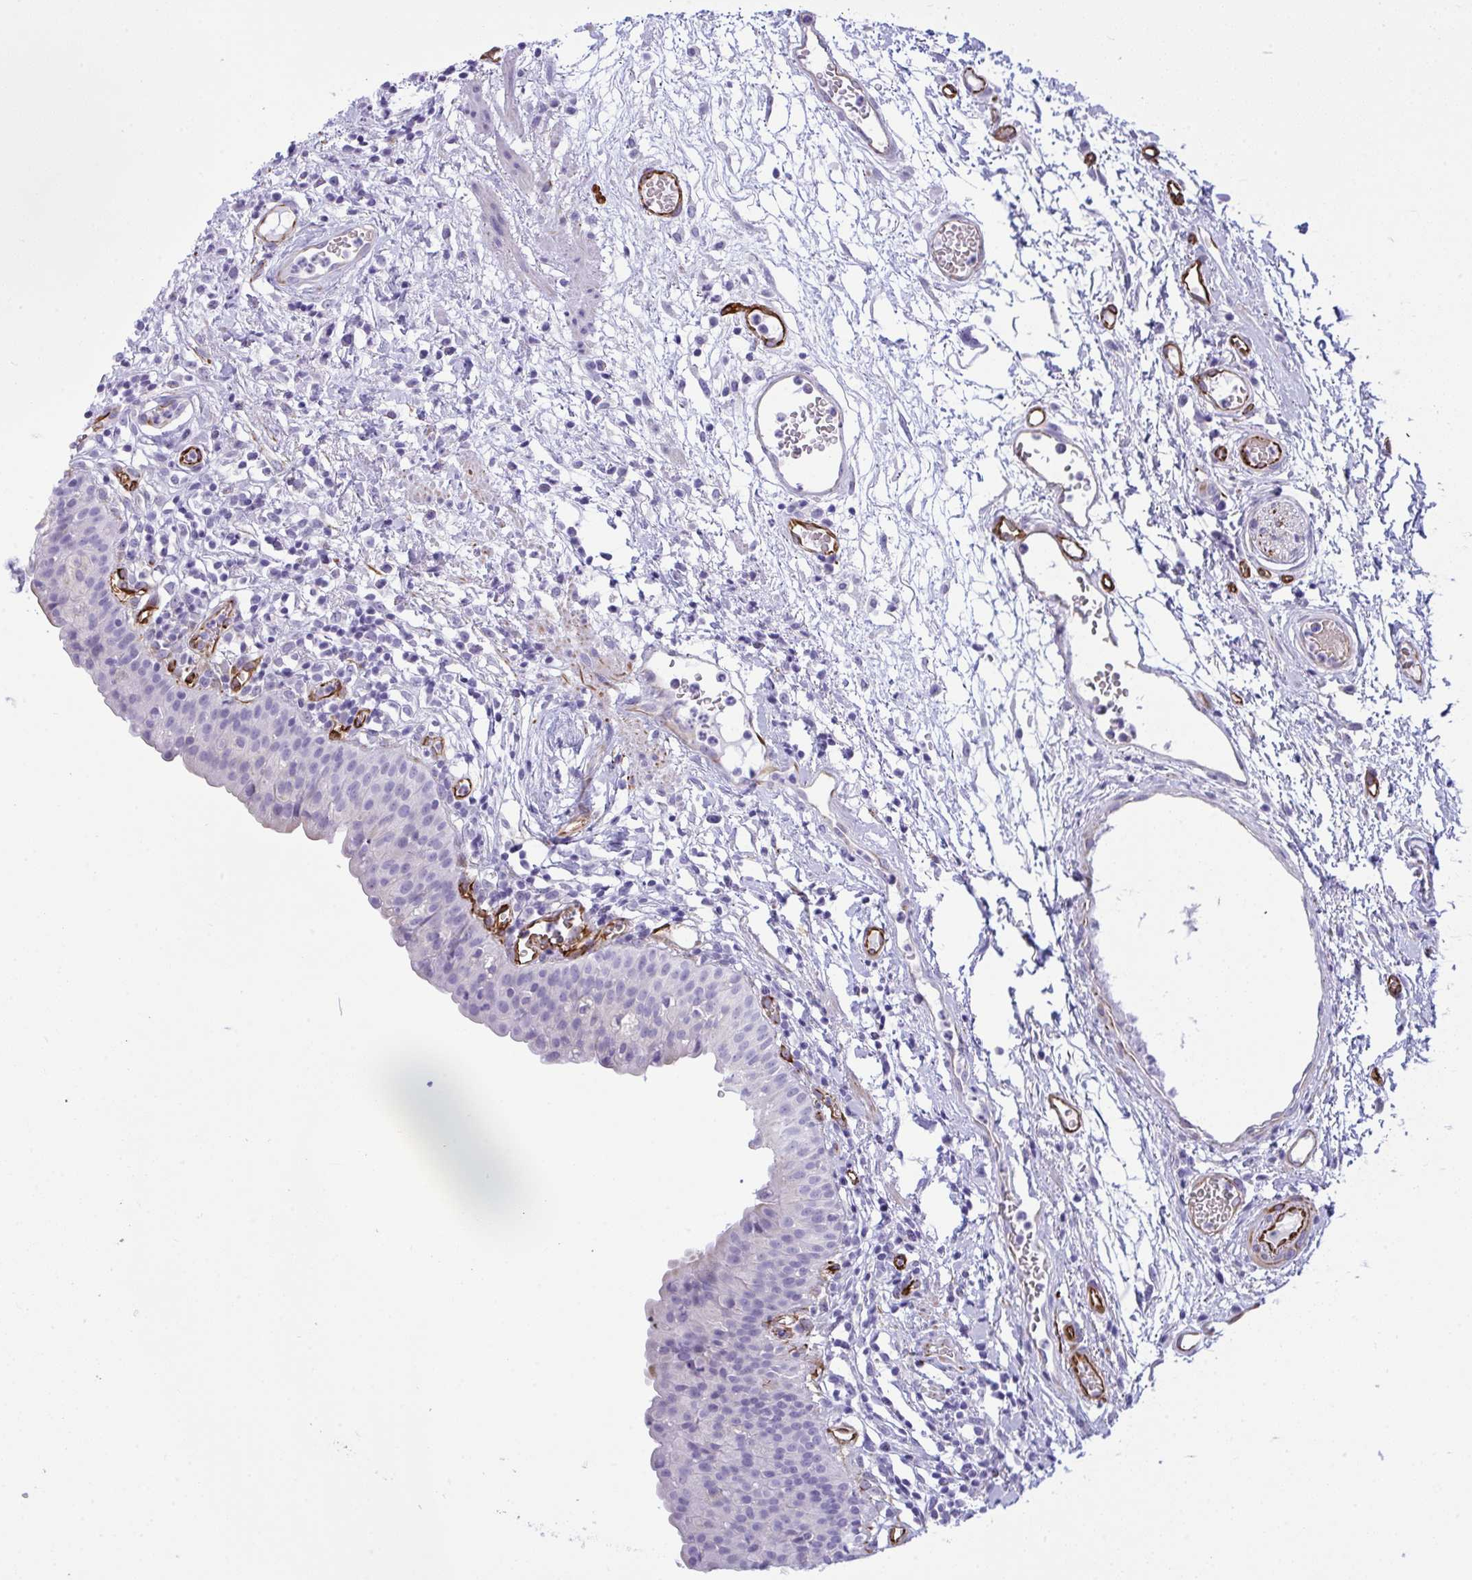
{"staining": {"intensity": "negative", "quantity": "none", "location": "none"}, "tissue": "urinary bladder", "cell_type": "Urothelial cells", "image_type": "normal", "snomed": [{"axis": "morphology", "description": "Normal tissue, NOS"}, {"axis": "morphology", "description": "Inflammation, NOS"}, {"axis": "topography", "description": "Urinary bladder"}], "caption": "High power microscopy micrograph of an immunohistochemistry micrograph of normal urinary bladder, revealing no significant positivity in urothelial cells. (DAB immunohistochemistry (IHC) with hematoxylin counter stain).", "gene": "SLC35B1", "patient": {"sex": "male", "age": 57}}